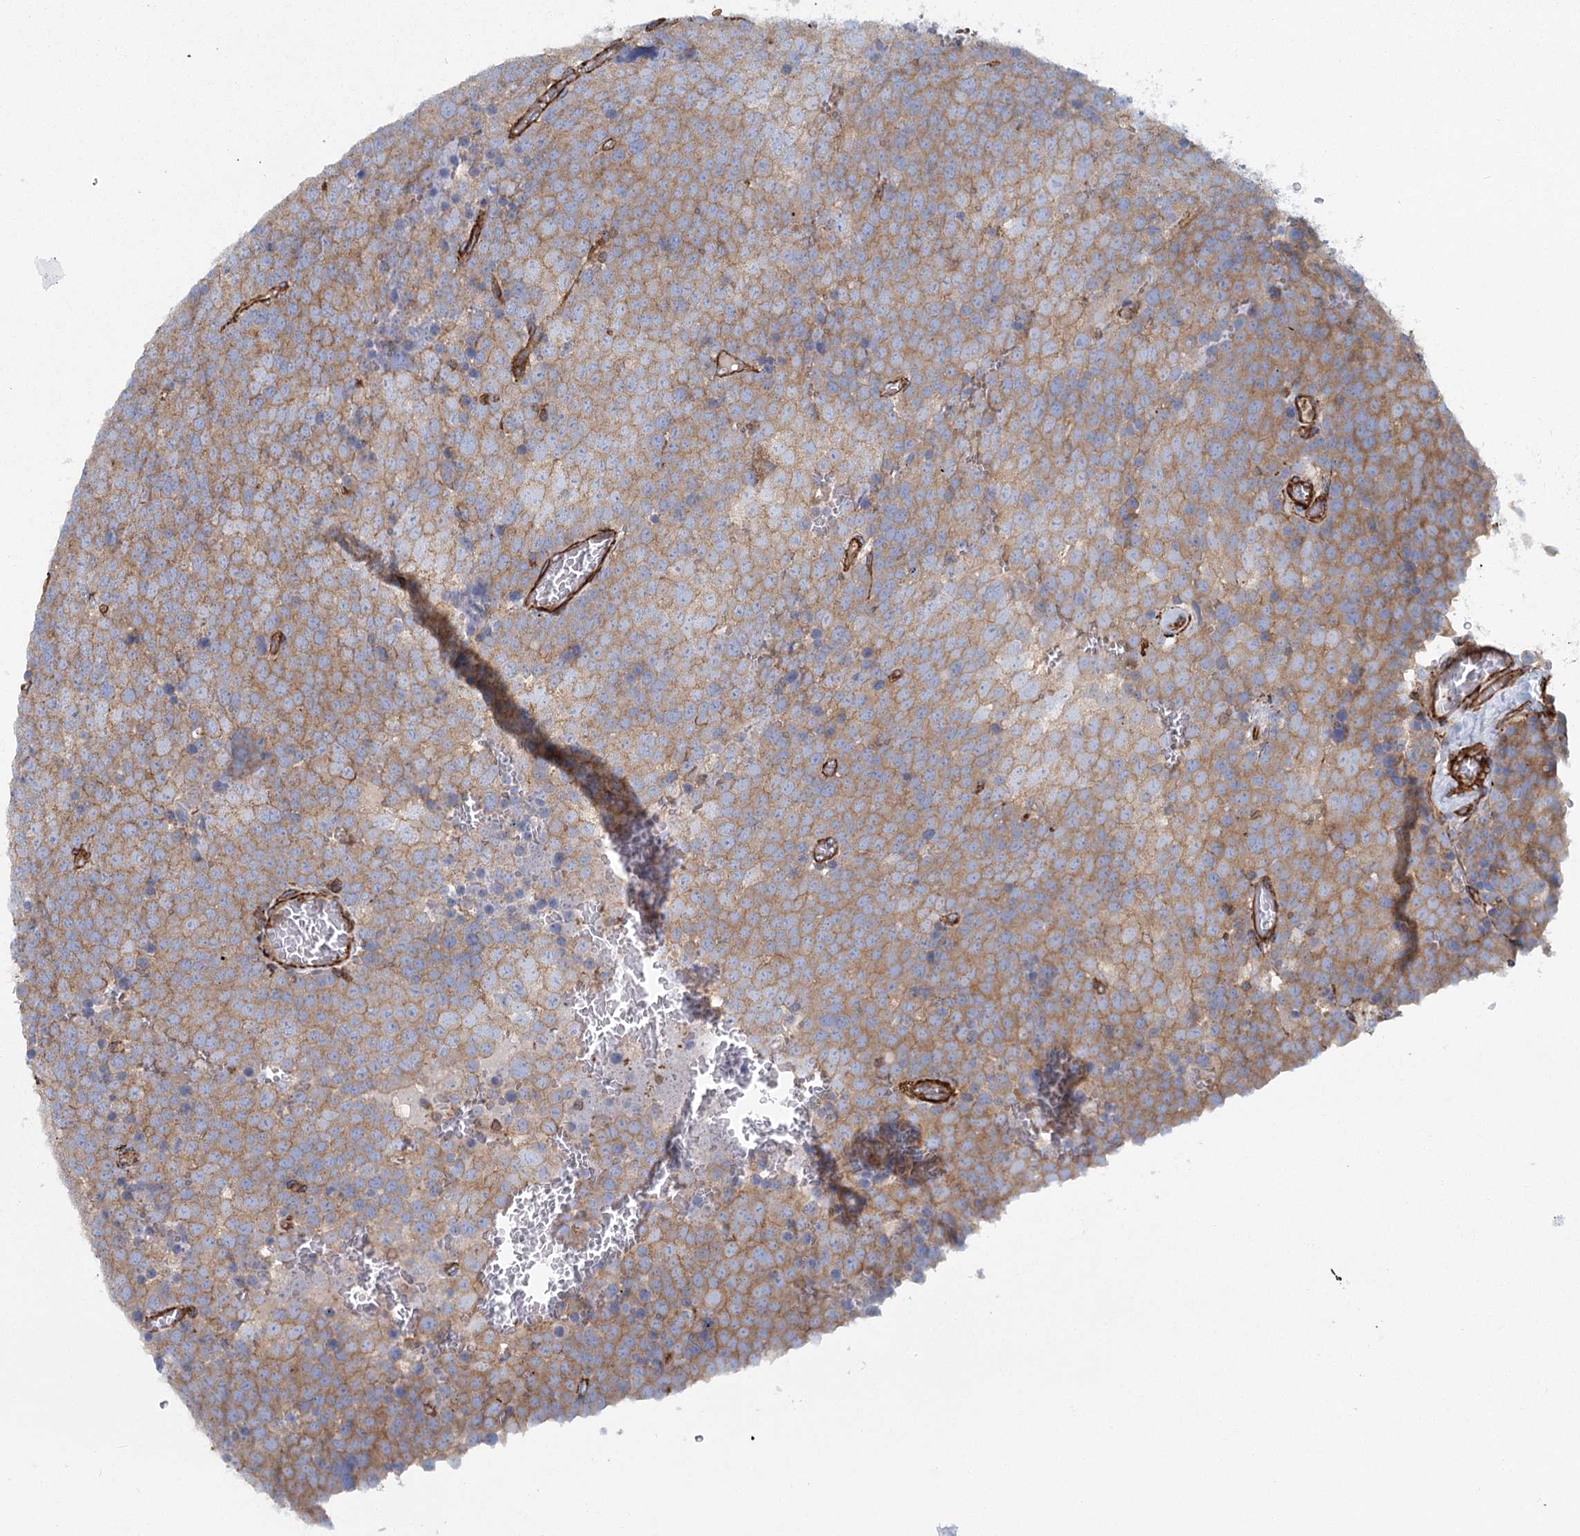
{"staining": {"intensity": "moderate", "quantity": ">75%", "location": "cytoplasmic/membranous"}, "tissue": "testis cancer", "cell_type": "Tumor cells", "image_type": "cancer", "snomed": [{"axis": "morphology", "description": "Seminoma, NOS"}, {"axis": "topography", "description": "Testis"}], "caption": "Moderate cytoplasmic/membranous expression for a protein is present in about >75% of tumor cells of testis cancer (seminoma) using IHC.", "gene": "IFT46", "patient": {"sex": "male", "age": 71}}